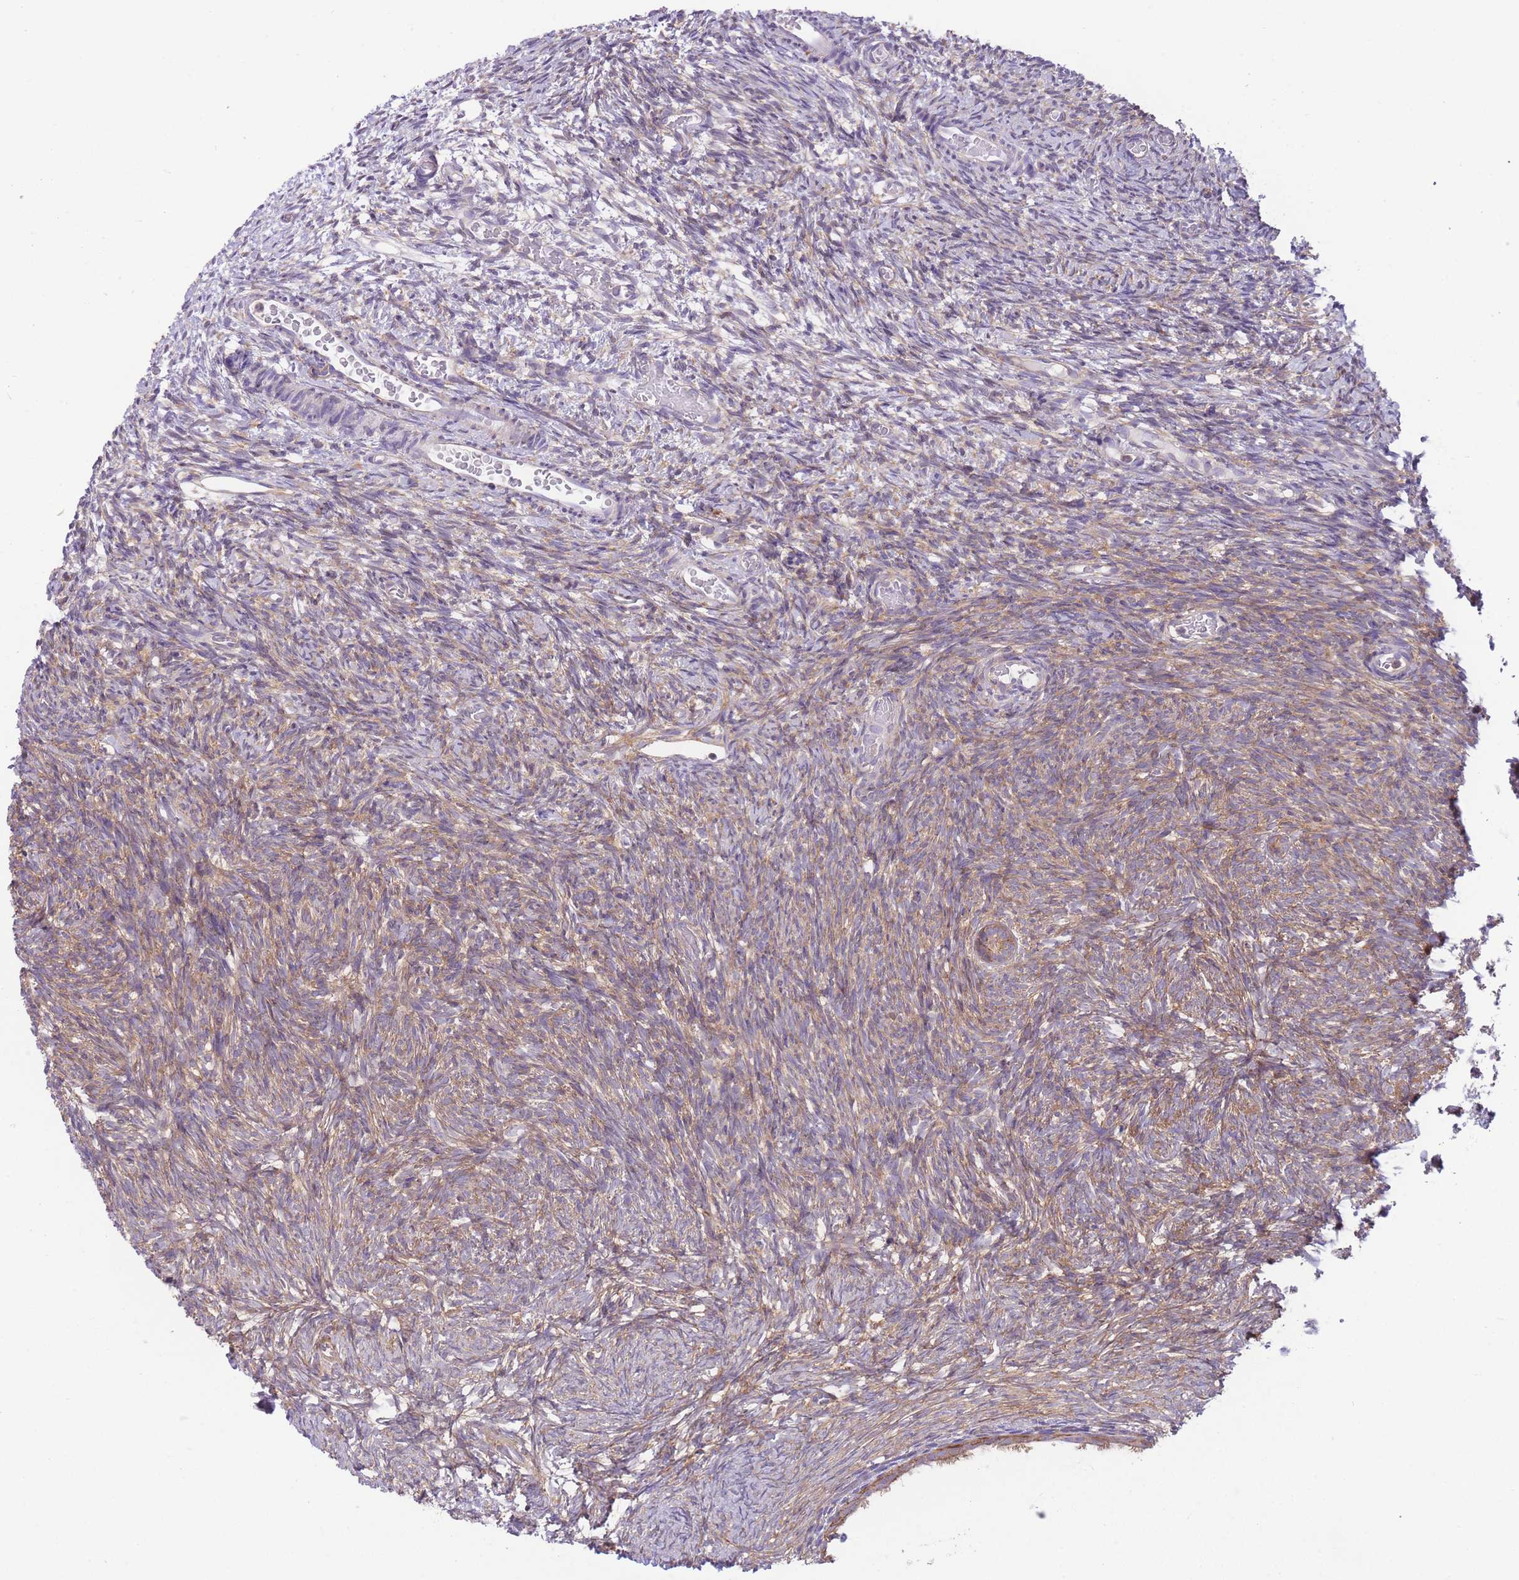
{"staining": {"intensity": "weak", "quantity": "25%-75%", "location": "cytoplasmic/membranous"}, "tissue": "ovary", "cell_type": "Ovarian stroma cells", "image_type": "normal", "snomed": [{"axis": "morphology", "description": "Normal tissue, NOS"}, {"axis": "topography", "description": "Ovary"}], "caption": "This image demonstrates IHC staining of benign ovary, with low weak cytoplasmic/membranous positivity in approximately 25%-75% of ovarian stroma cells.", "gene": "PRKAR1A", "patient": {"sex": "female", "age": 39}}